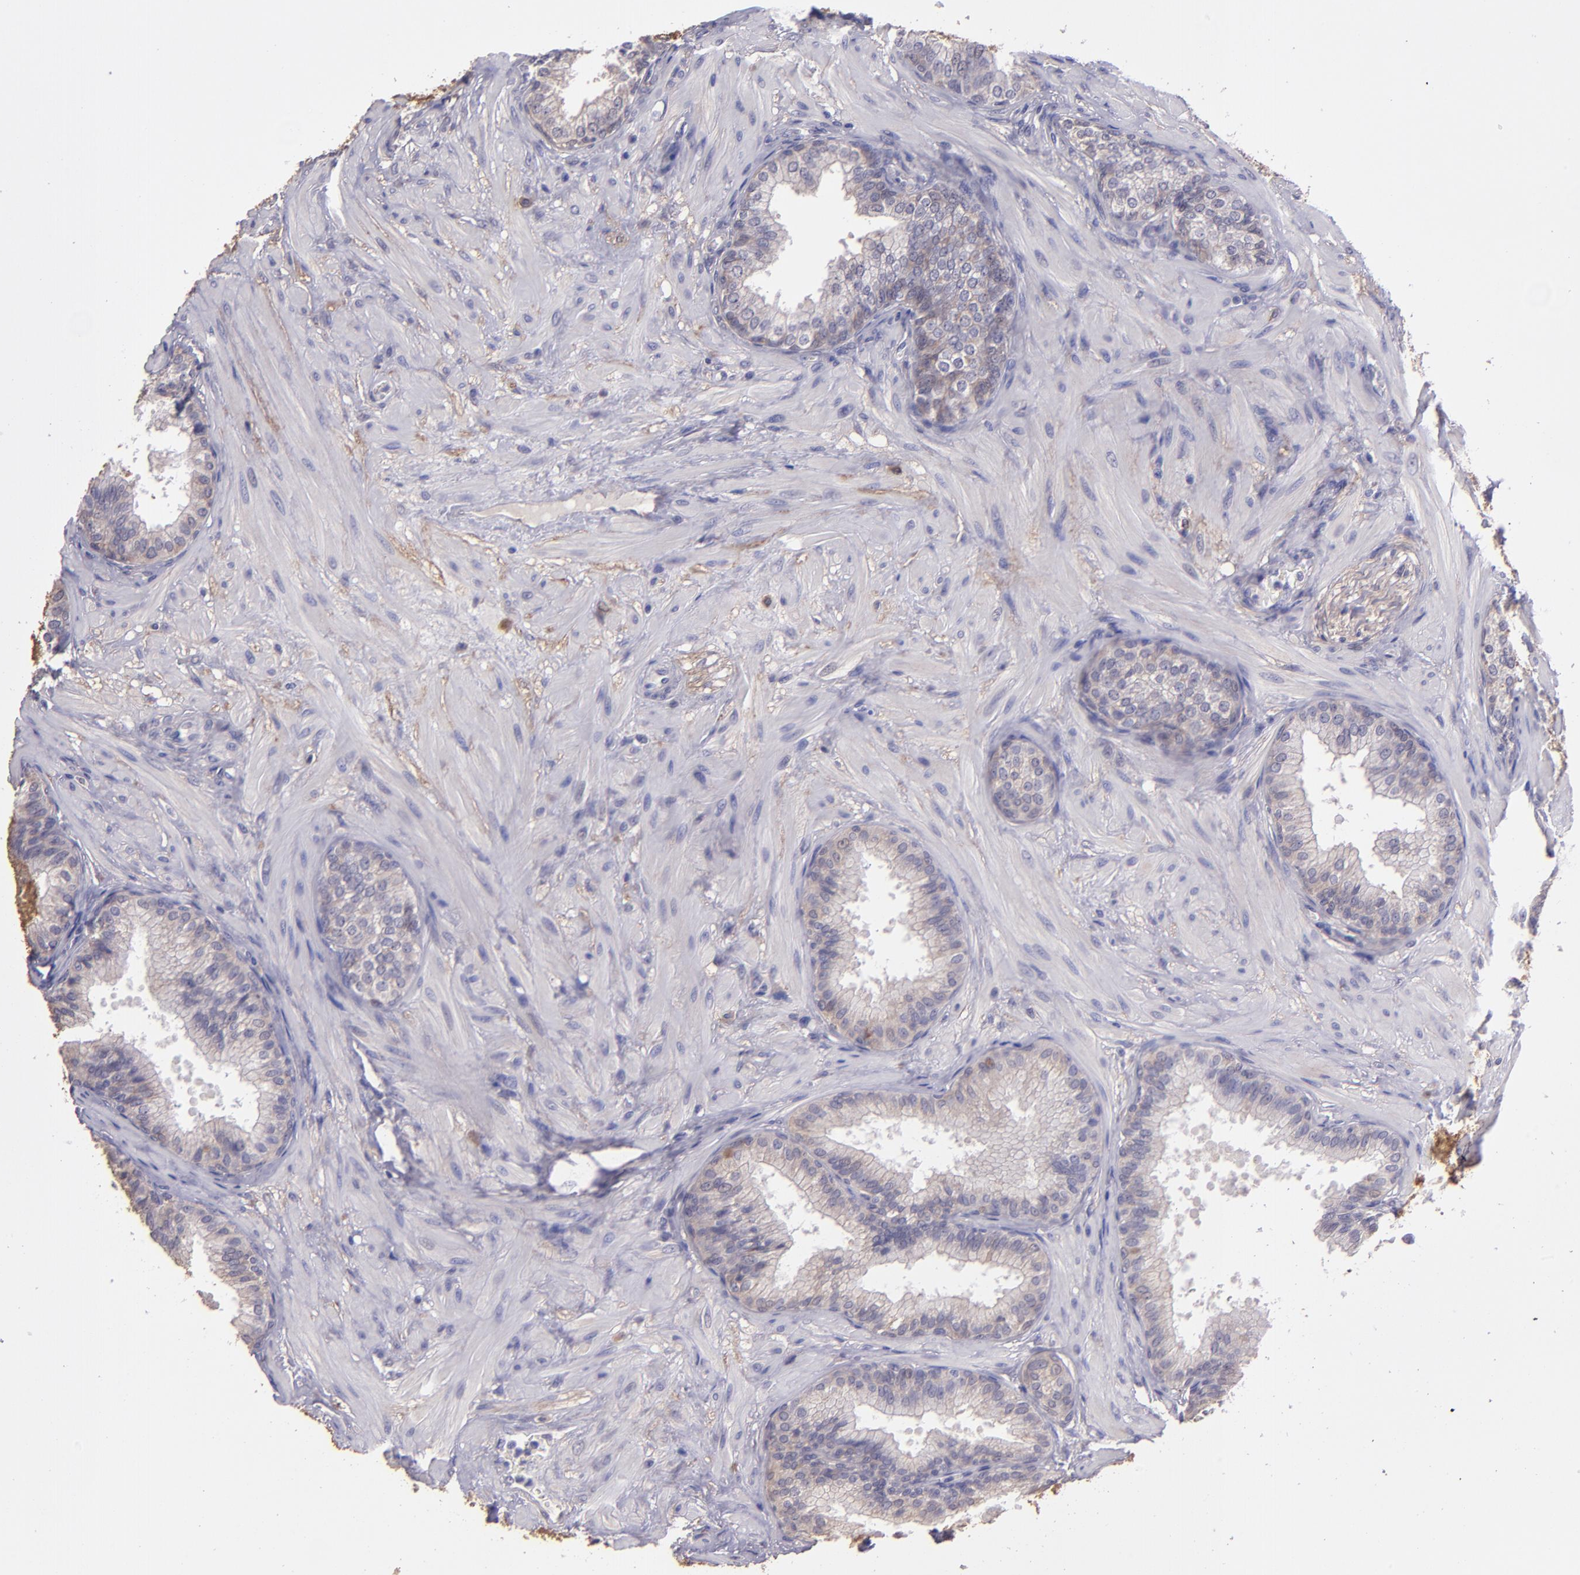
{"staining": {"intensity": "weak", "quantity": "<25%", "location": "cytoplasmic/membranous"}, "tissue": "prostate", "cell_type": "Glandular cells", "image_type": "normal", "snomed": [{"axis": "morphology", "description": "Normal tissue, NOS"}, {"axis": "topography", "description": "Prostate"}], "caption": "Immunohistochemistry (IHC) histopathology image of unremarkable human prostate stained for a protein (brown), which demonstrates no staining in glandular cells.", "gene": "PAPPA", "patient": {"sex": "male", "age": 60}}